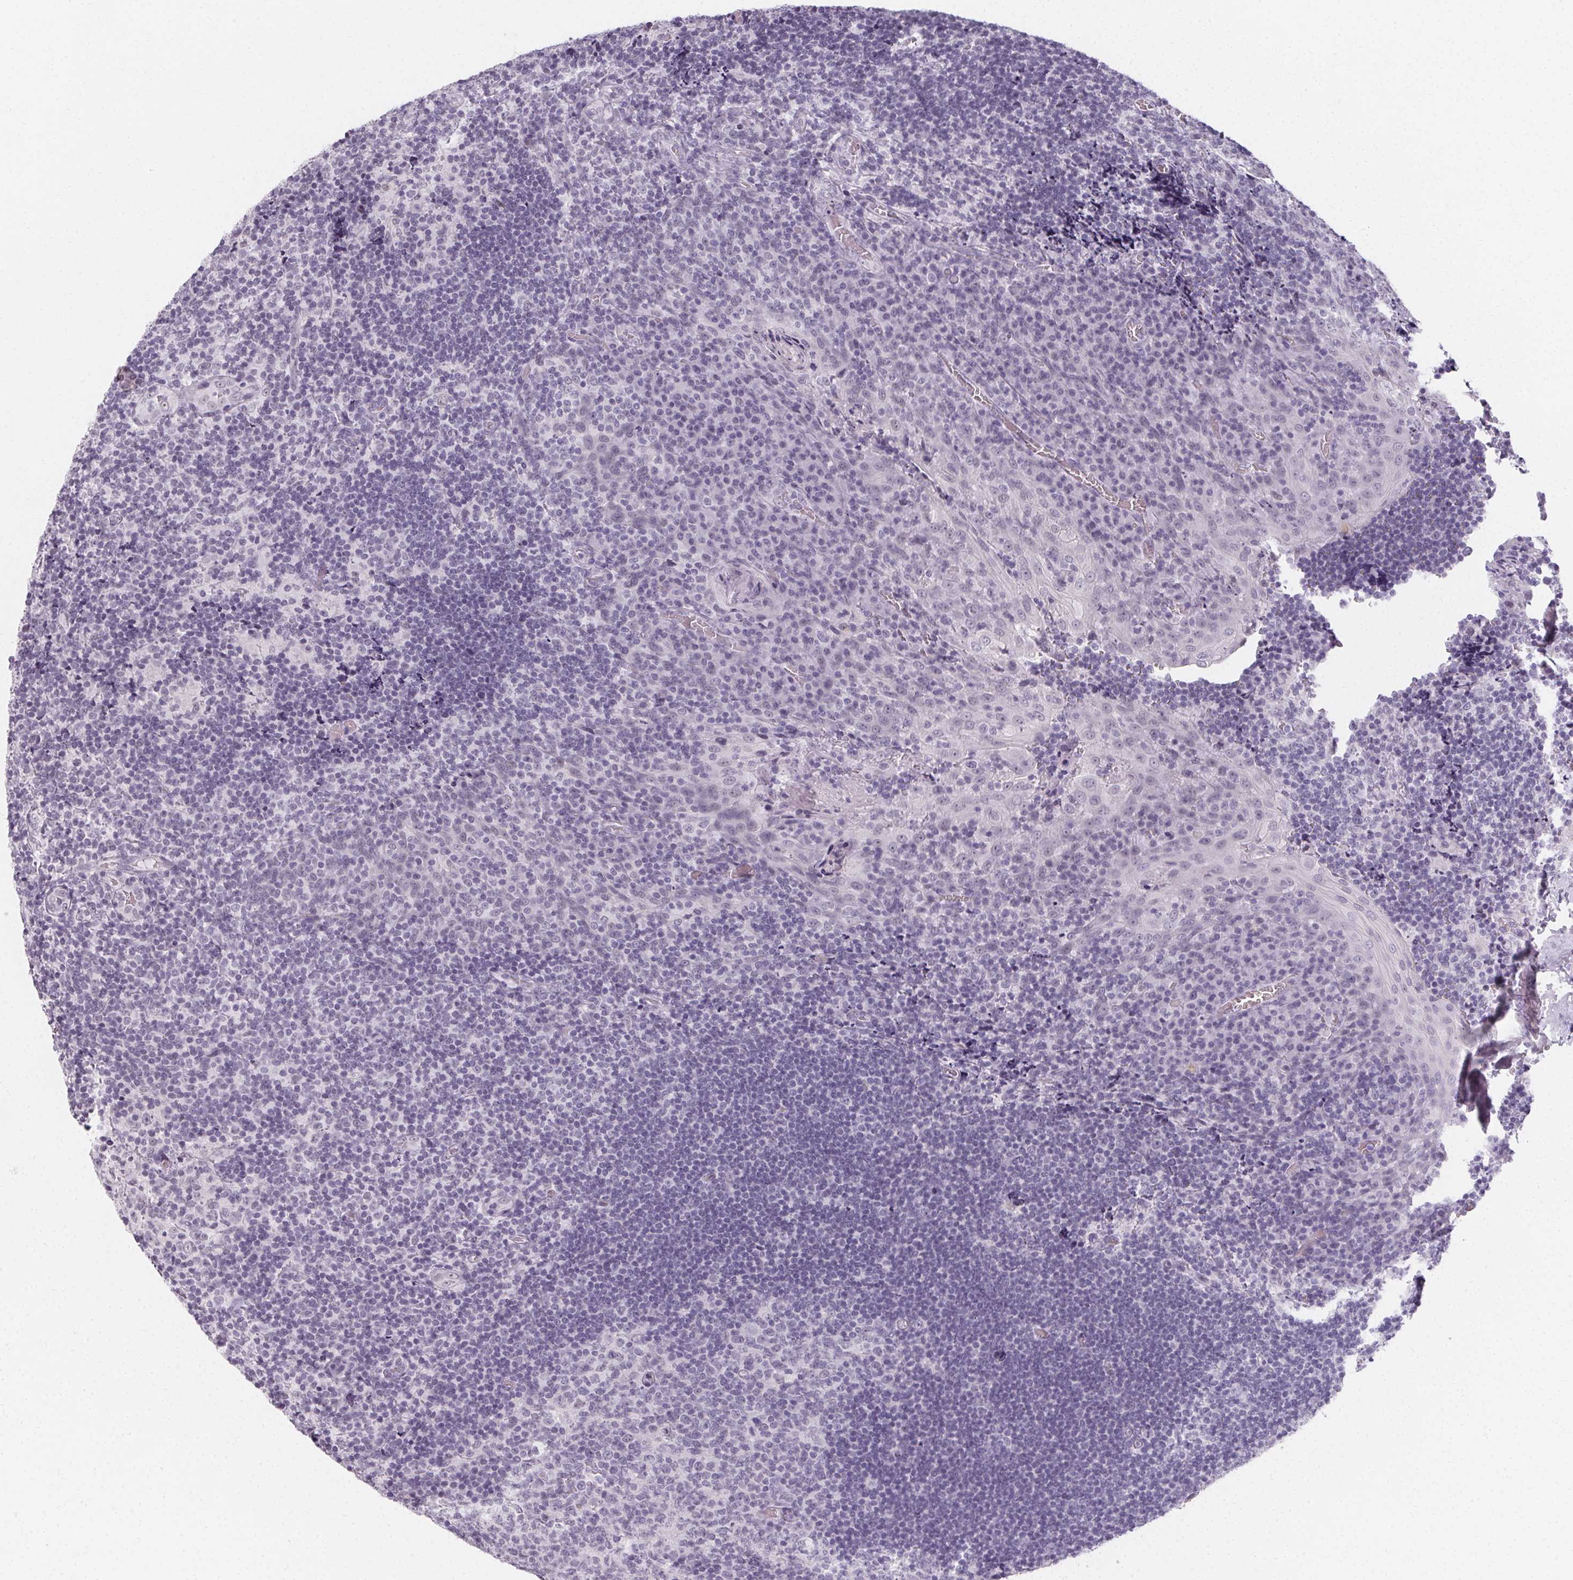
{"staining": {"intensity": "negative", "quantity": "none", "location": "none"}, "tissue": "tonsil", "cell_type": "Germinal center cells", "image_type": "normal", "snomed": [{"axis": "morphology", "description": "Normal tissue, NOS"}, {"axis": "topography", "description": "Tonsil"}], "caption": "Immunohistochemistry (IHC) image of unremarkable tonsil: tonsil stained with DAB shows no significant protein positivity in germinal center cells.", "gene": "SYNPR", "patient": {"sex": "male", "age": 17}}